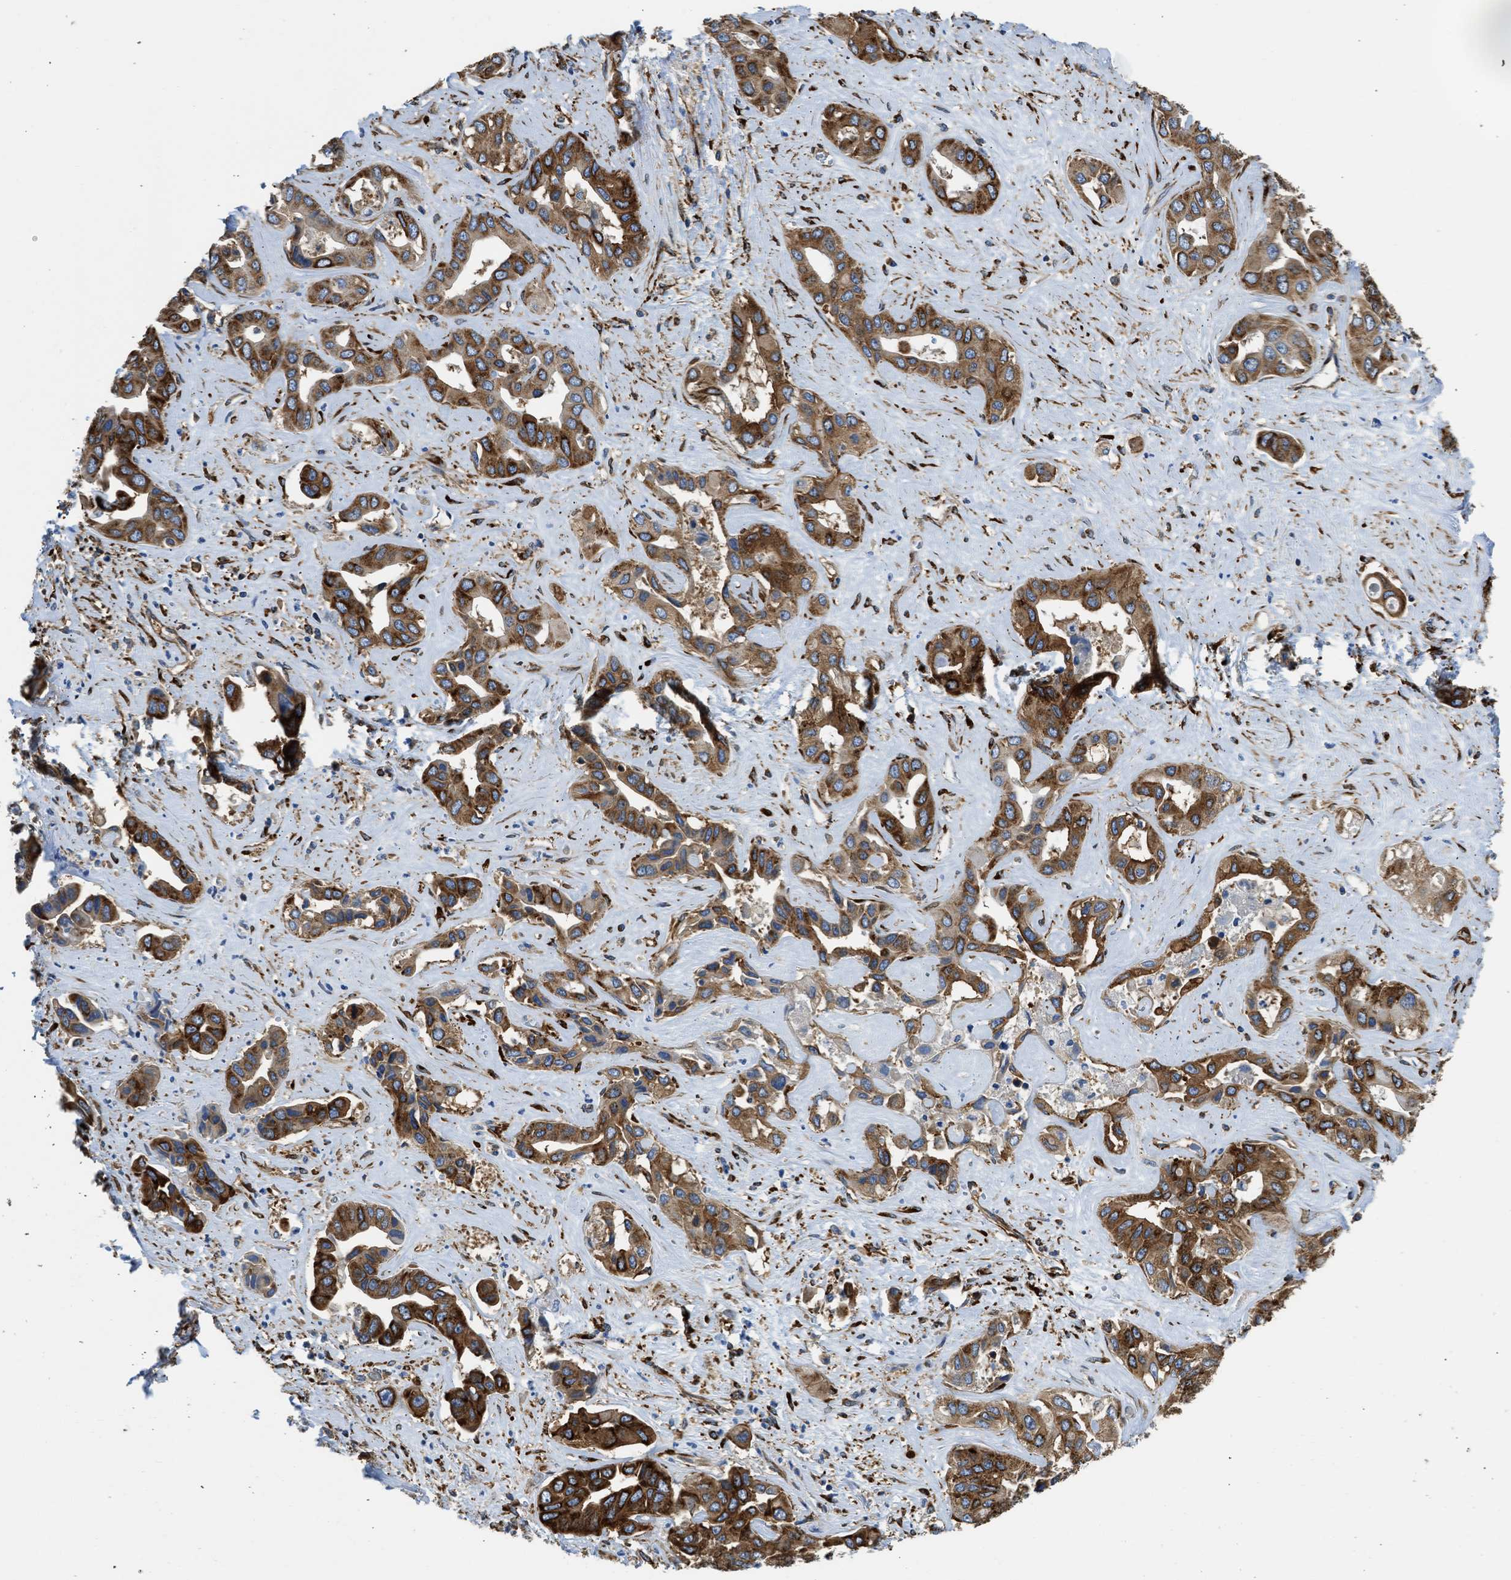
{"staining": {"intensity": "strong", "quantity": ">75%", "location": "cytoplasmic/membranous"}, "tissue": "liver cancer", "cell_type": "Tumor cells", "image_type": "cancer", "snomed": [{"axis": "morphology", "description": "Cholangiocarcinoma"}, {"axis": "topography", "description": "Liver"}], "caption": "About >75% of tumor cells in human liver cancer demonstrate strong cytoplasmic/membranous protein expression as visualized by brown immunohistochemical staining.", "gene": "SEPTIN2", "patient": {"sex": "female", "age": 52}}